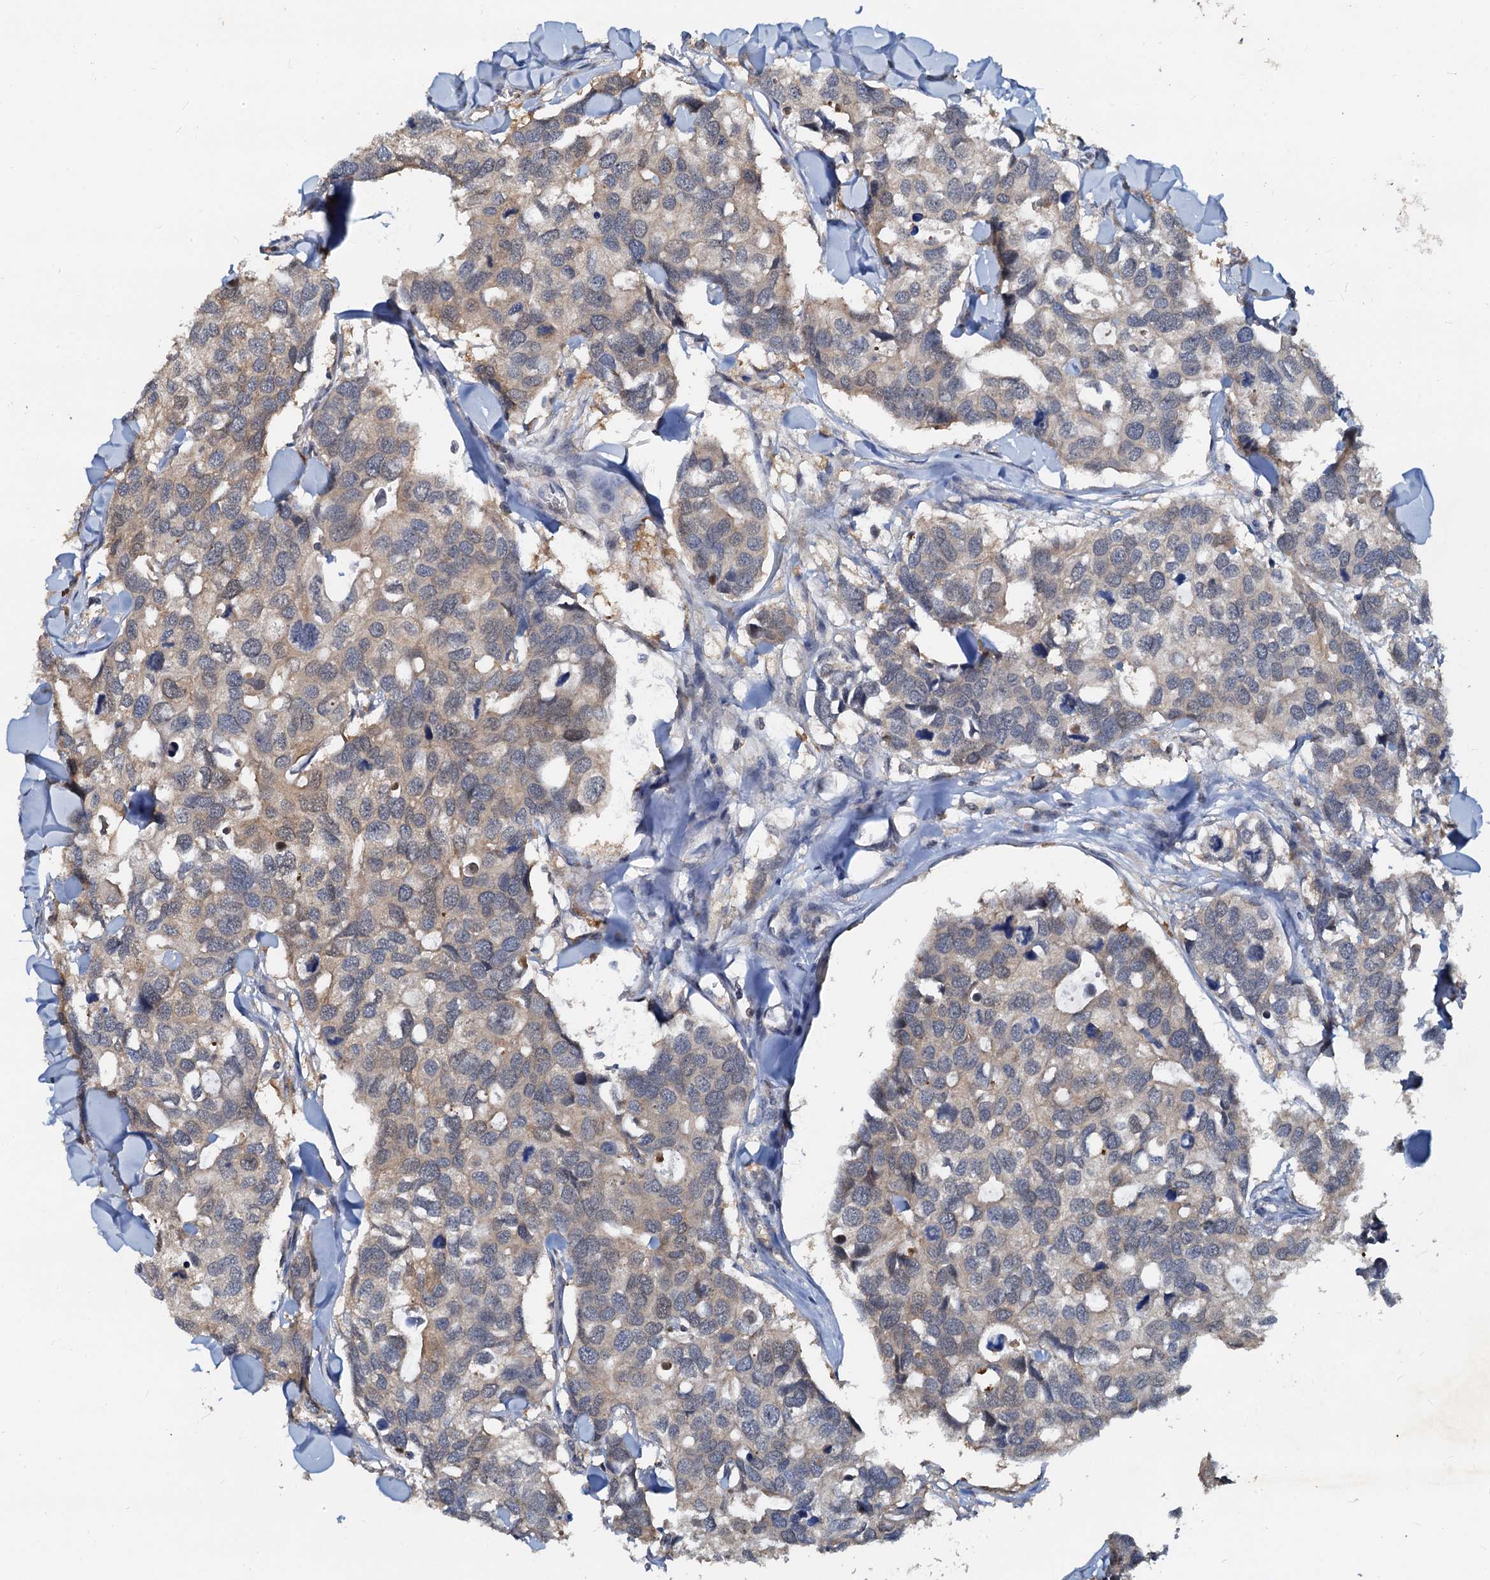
{"staining": {"intensity": "moderate", "quantity": "25%-75%", "location": "cytoplasmic/membranous"}, "tissue": "breast cancer", "cell_type": "Tumor cells", "image_type": "cancer", "snomed": [{"axis": "morphology", "description": "Duct carcinoma"}, {"axis": "topography", "description": "Breast"}], "caption": "Breast cancer was stained to show a protein in brown. There is medium levels of moderate cytoplasmic/membranous positivity in approximately 25%-75% of tumor cells.", "gene": "PTGES3", "patient": {"sex": "female", "age": 83}}